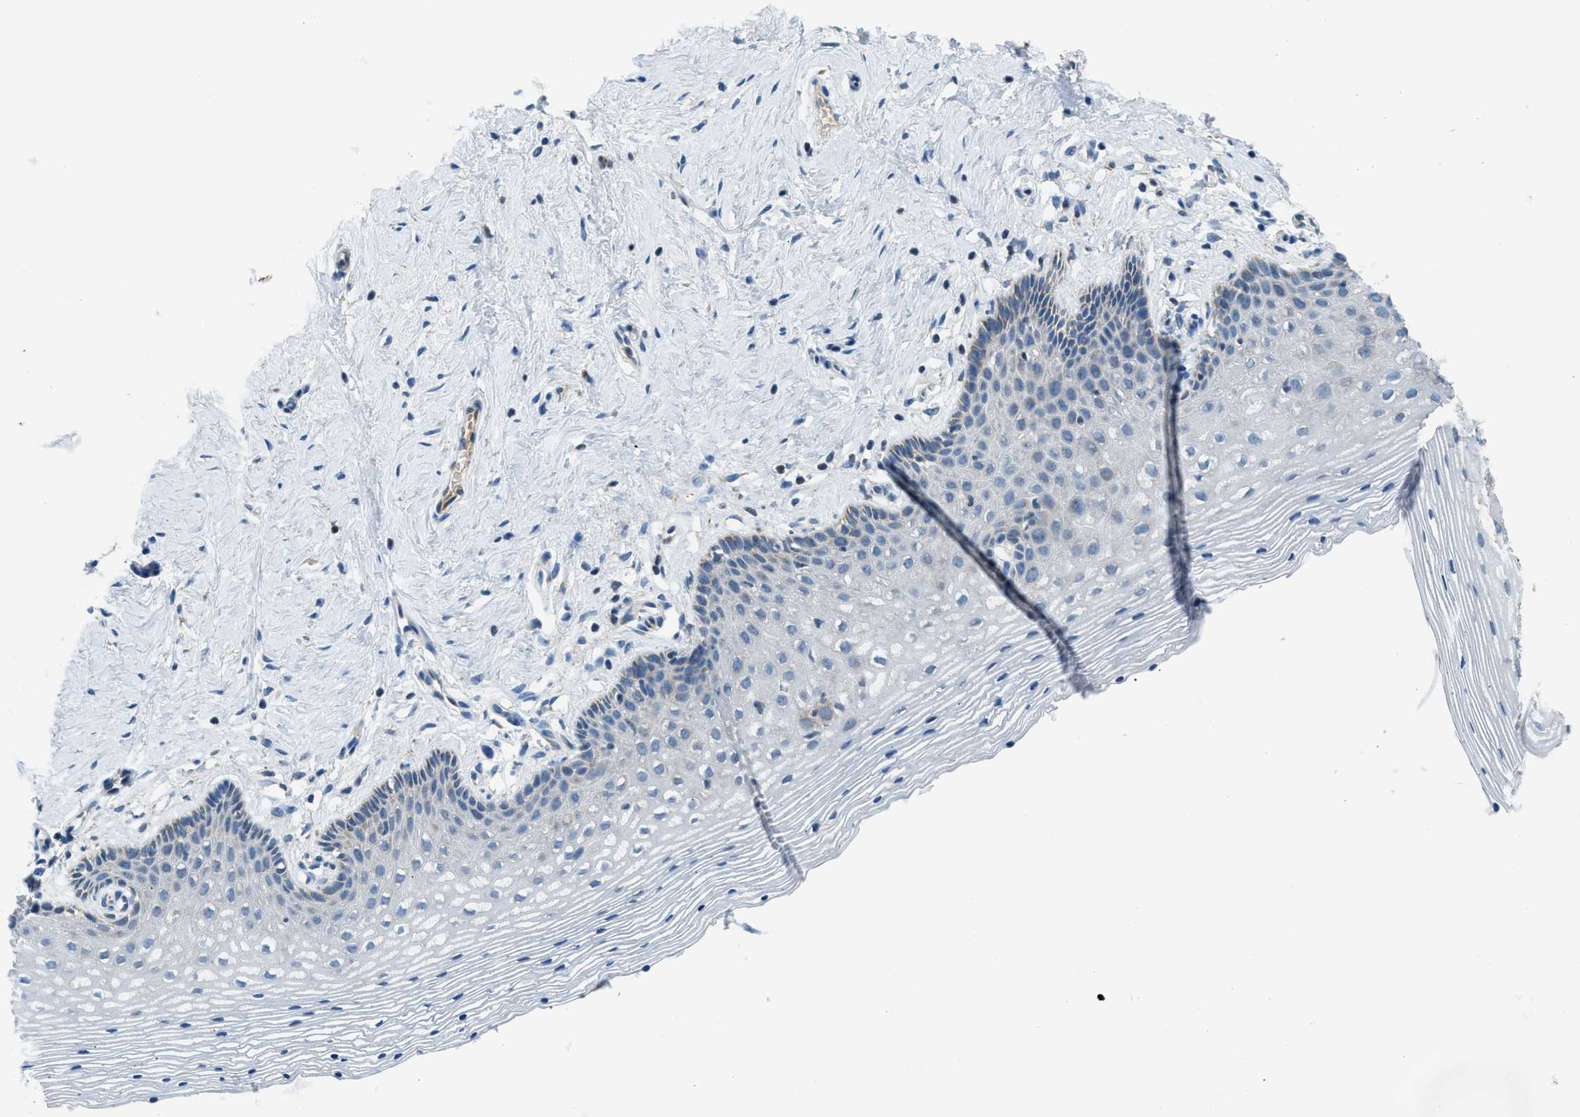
{"staining": {"intensity": "moderate", "quantity": "<25%", "location": "cytoplasmic/membranous"}, "tissue": "vagina", "cell_type": "Squamous epithelial cells", "image_type": "normal", "snomed": [{"axis": "morphology", "description": "Normal tissue, NOS"}, {"axis": "topography", "description": "Vagina"}], "caption": "Protein staining exhibits moderate cytoplasmic/membranous positivity in about <25% of squamous epithelial cells in normal vagina. (DAB = brown stain, brightfield microscopy at high magnification).", "gene": "ACADVL", "patient": {"sex": "female", "age": 32}}